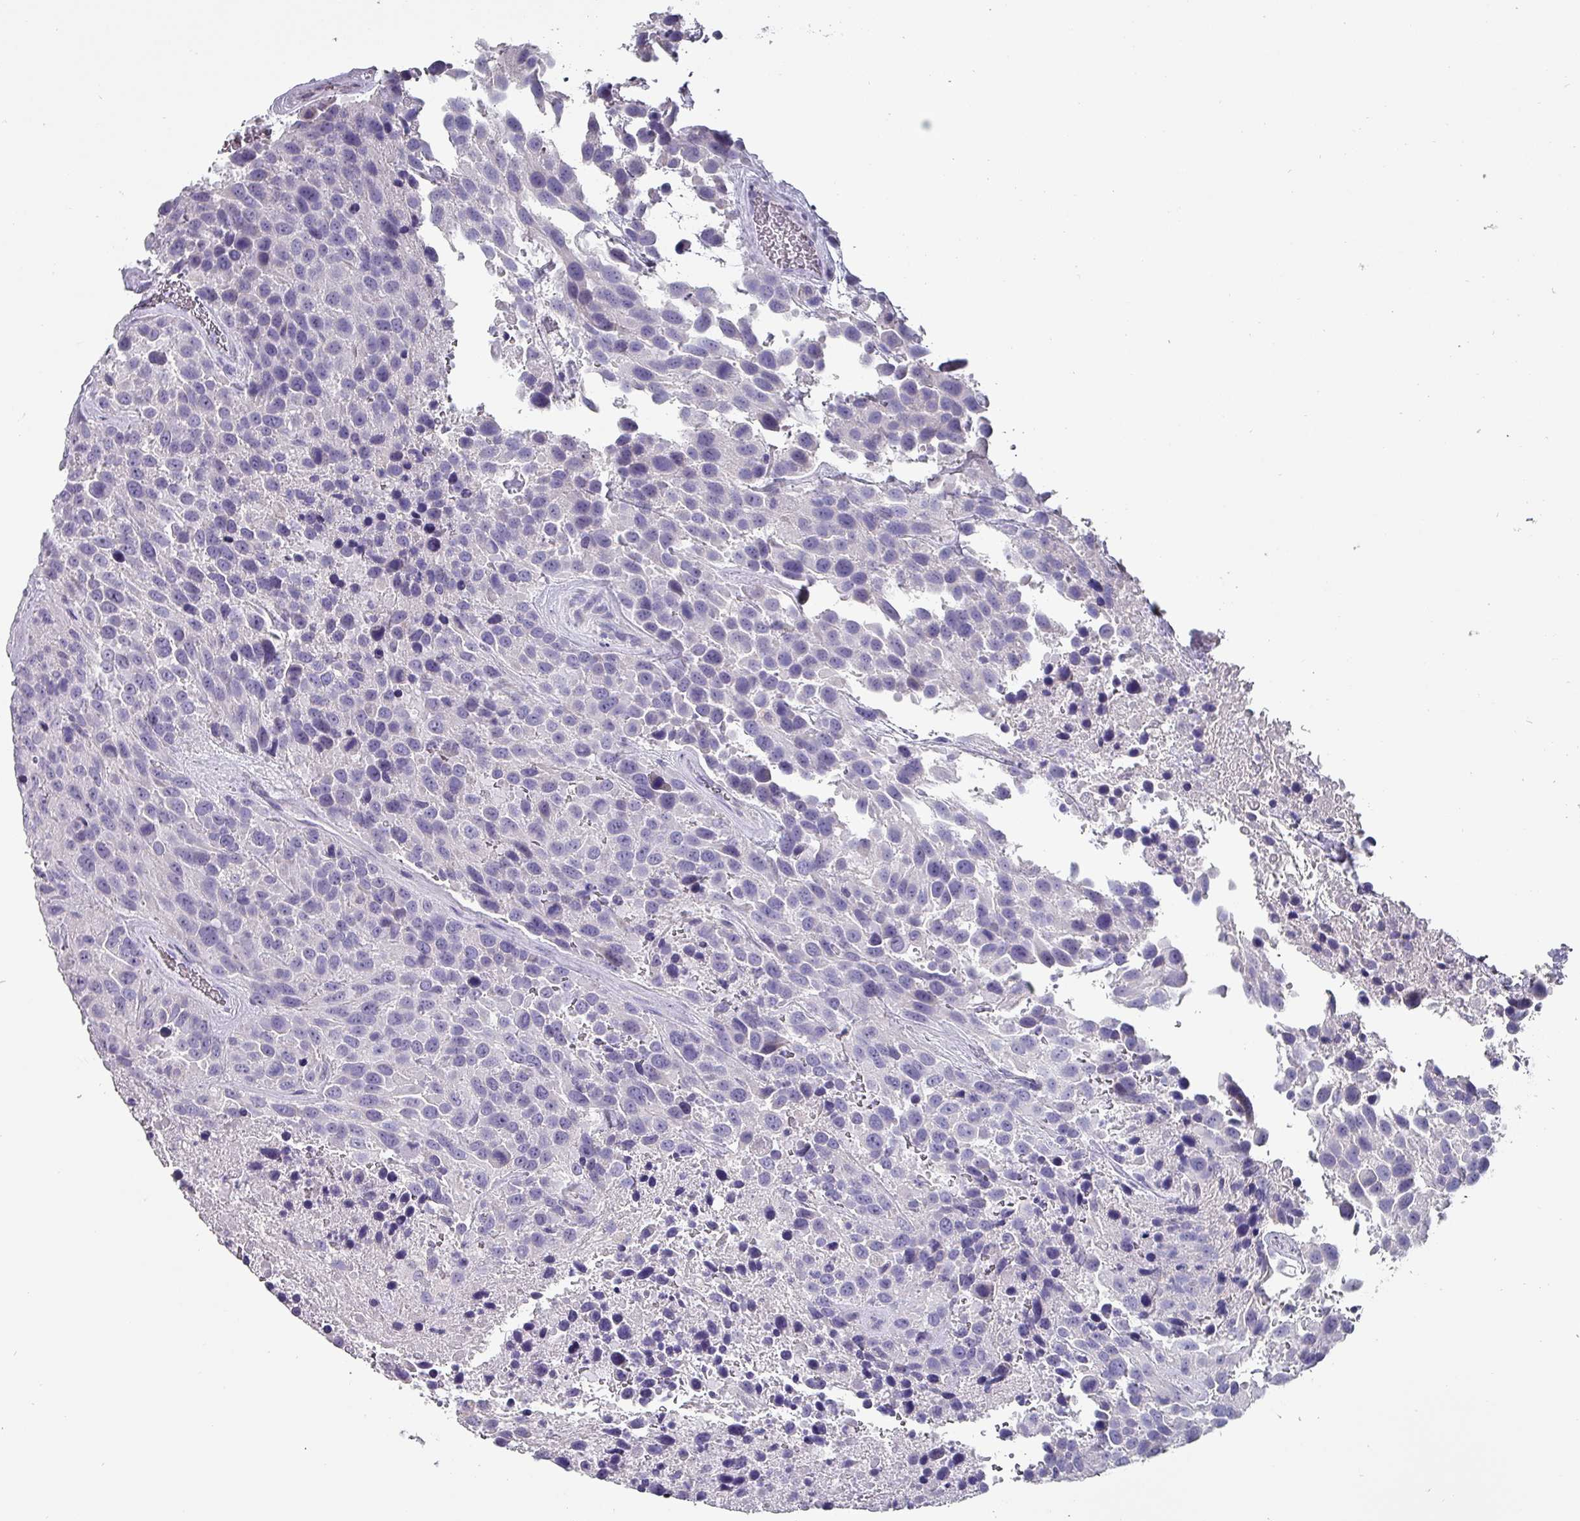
{"staining": {"intensity": "negative", "quantity": "none", "location": "none"}, "tissue": "urothelial cancer", "cell_type": "Tumor cells", "image_type": "cancer", "snomed": [{"axis": "morphology", "description": "Urothelial carcinoma, High grade"}, {"axis": "topography", "description": "Urinary bladder"}], "caption": "This micrograph is of urothelial cancer stained with immunohistochemistry to label a protein in brown with the nuclei are counter-stained blue. There is no positivity in tumor cells.", "gene": "INS-IGF2", "patient": {"sex": "female", "age": 70}}